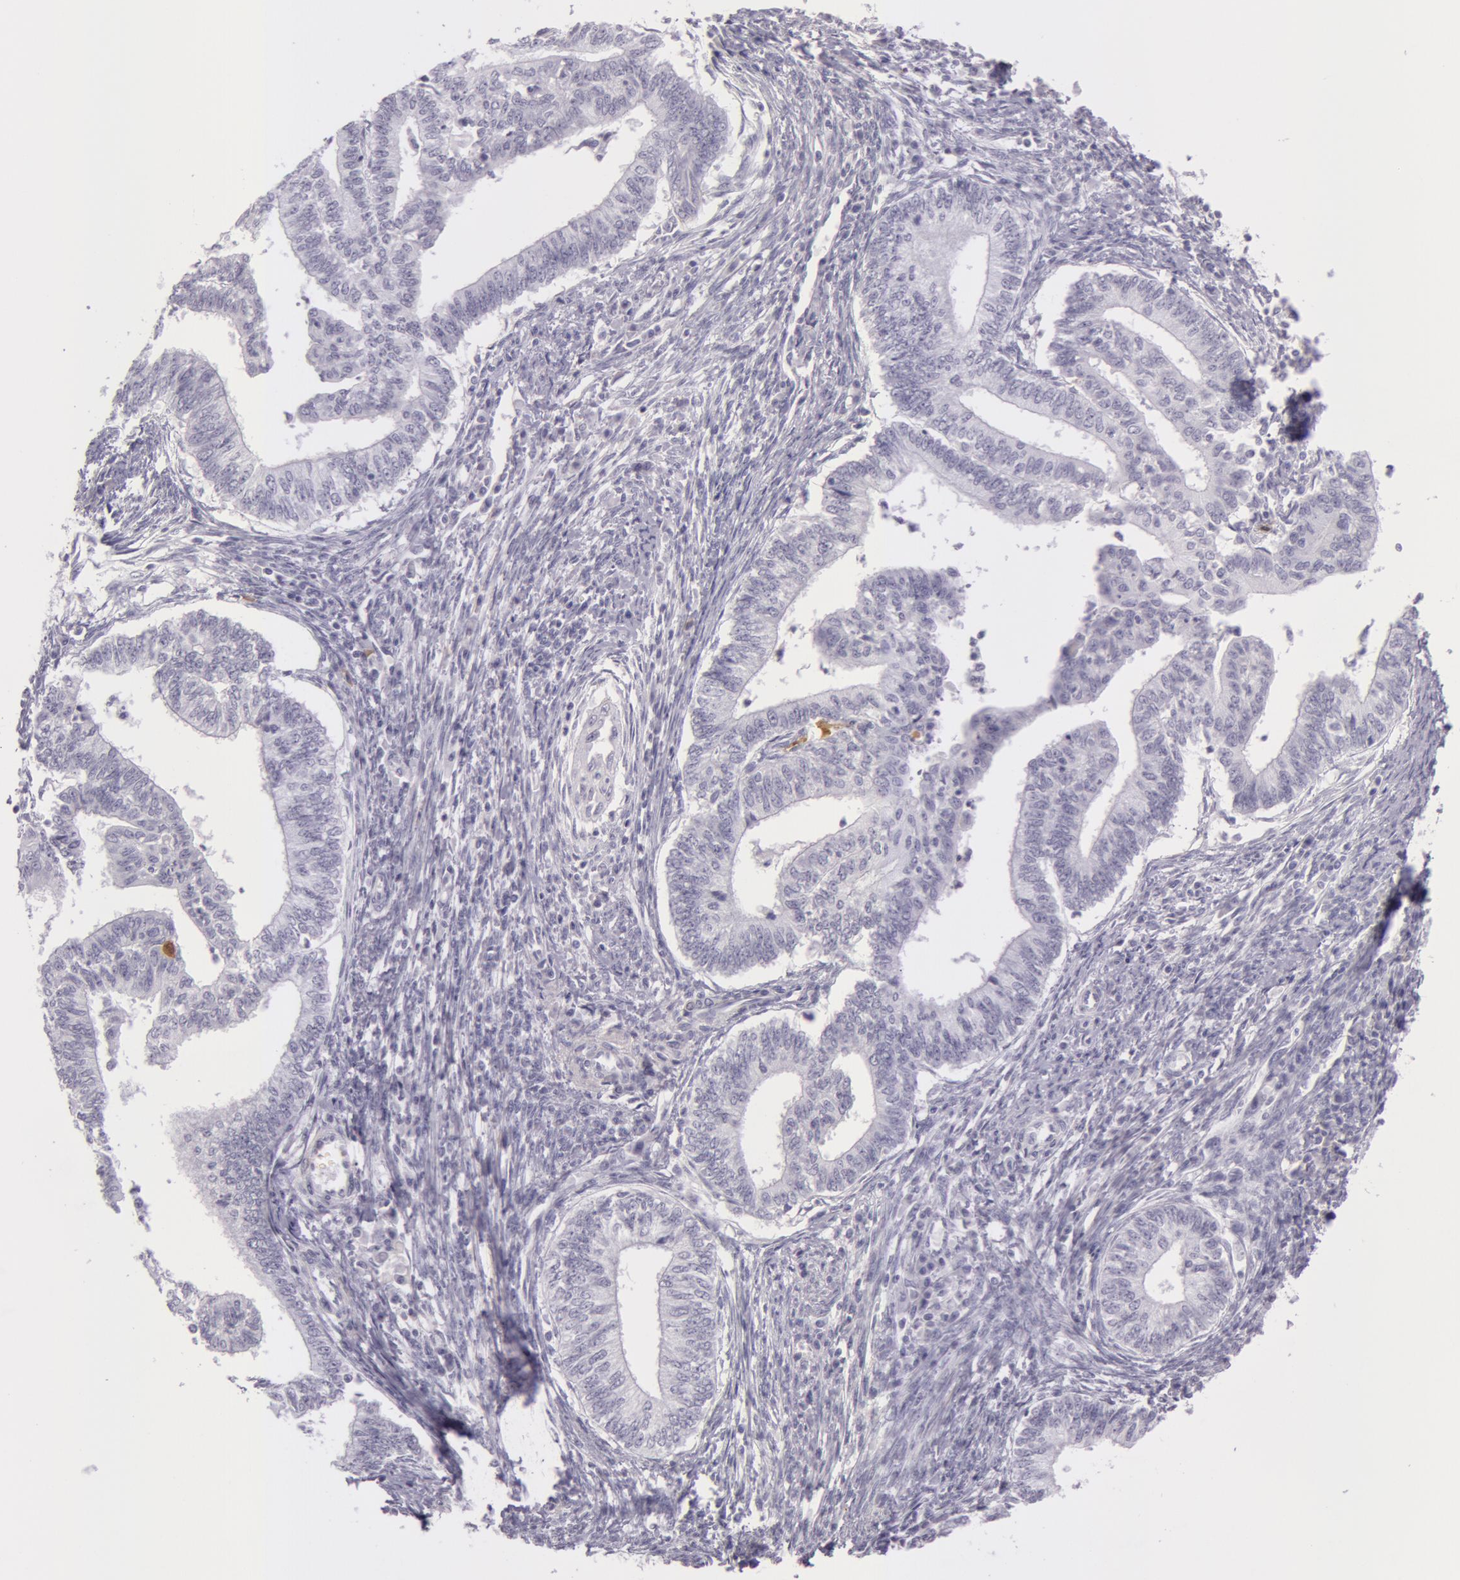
{"staining": {"intensity": "negative", "quantity": "none", "location": "none"}, "tissue": "endometrial cancer", "cell_type": "Tumor cells", "image_type": "cancer", "snomed": [{"axis": "morphology", "description": "Adenocarcinoma, NOS"}, {"axis": "topography", "description": "Endometrium"}], "caption": "Tumor cells are negative for brown protein staining in endometrial cancer (adenocarcinoma).", "gene": "CKB", "patient": {"sex": "female", "age": 66}}